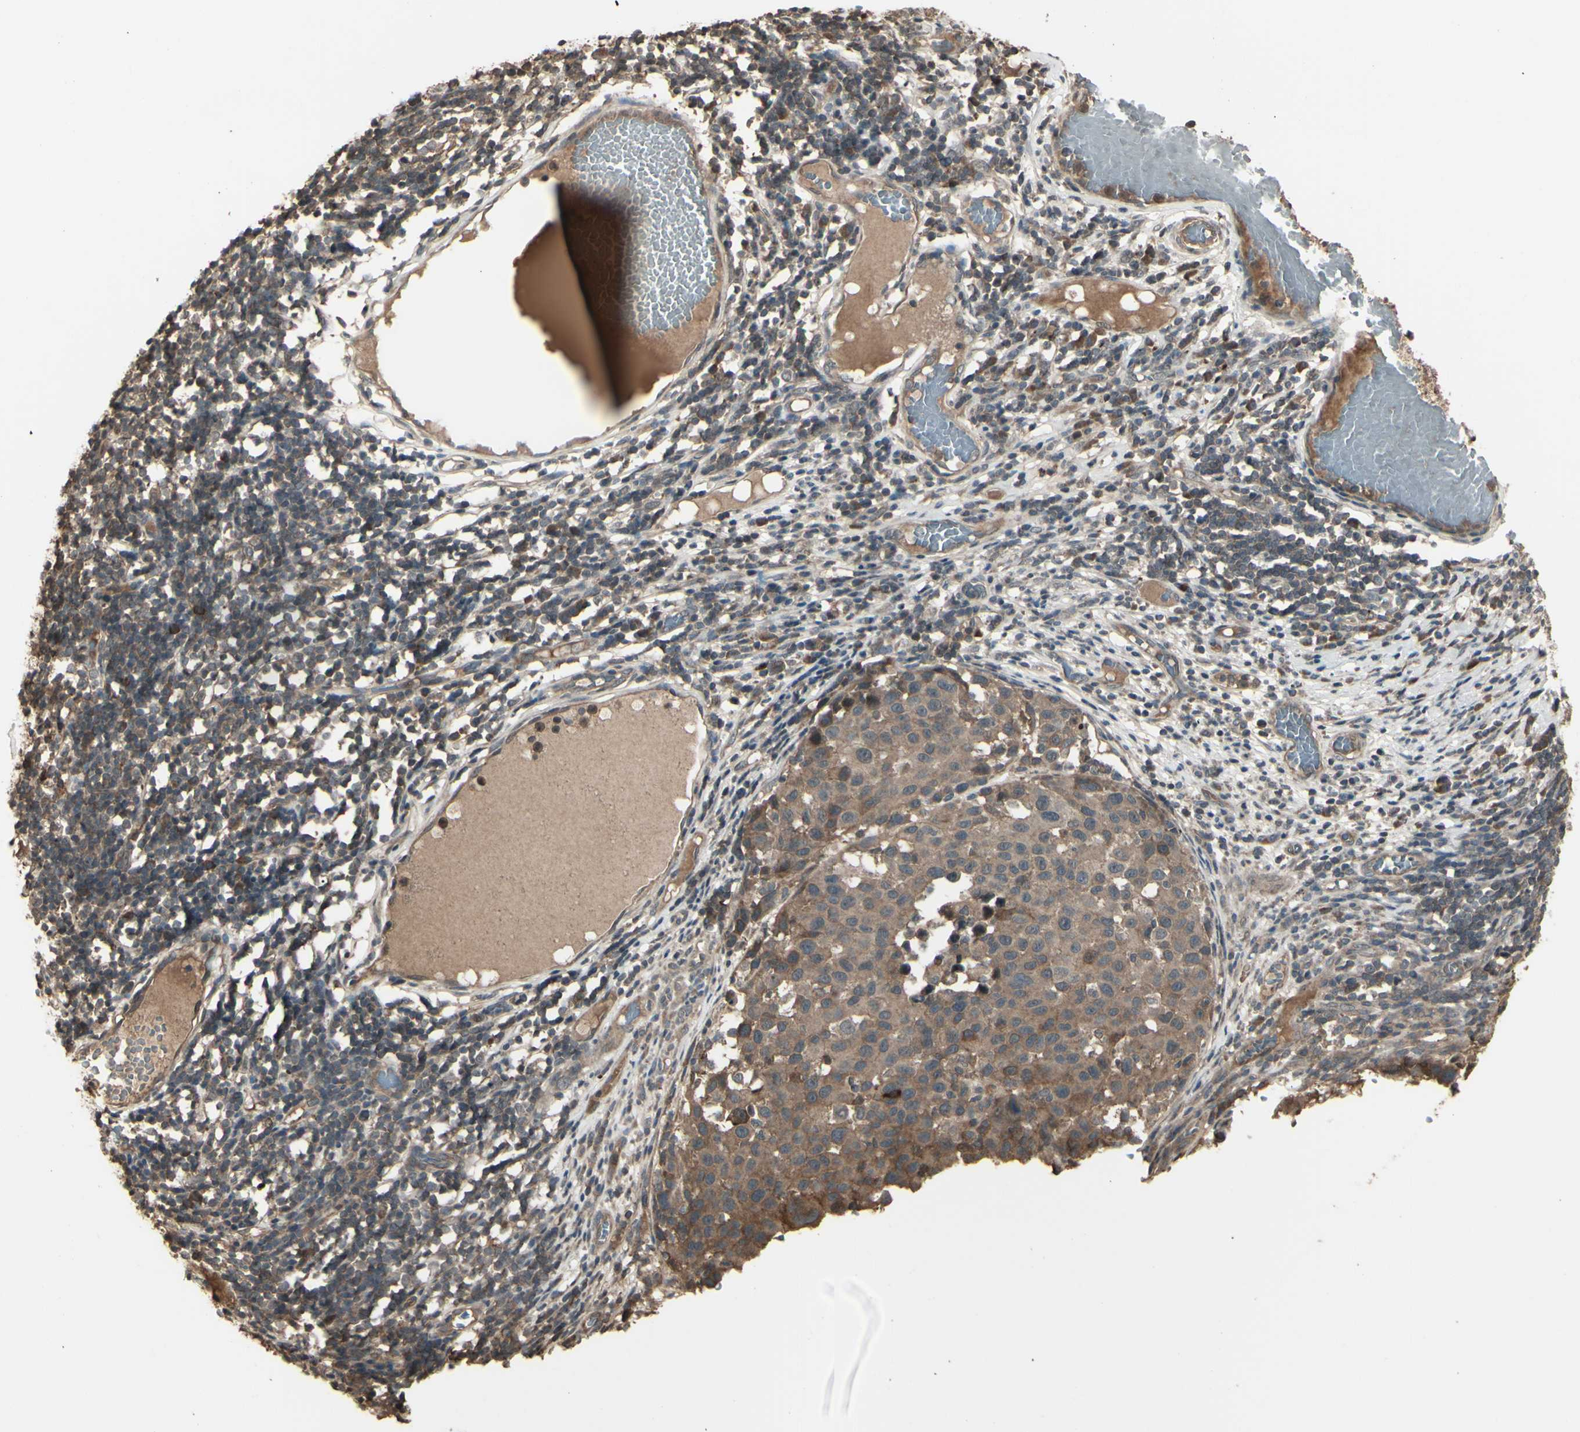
{"staining": {"intensity": "moderate", "quantity": ">75%", "location": "cytoplasmic/membranous"}, "tissue": "melanoma", "cell_type": "Tumor cells", "image_type": "cancer", "snomed": [{"axis": "morphology", "description": "Malignant melanoma, Metastatic site"}, {"axis": "topography", "description": "Lymph node"}], "caption": "Immunohistochemistry (DAB) staining of human melanoma exhibits moderate cytoplasmic/membranous protein staining in about >75% of tumor cells.", "gene": "GNAS", "patient": {"sex": "male", "age": 61}}